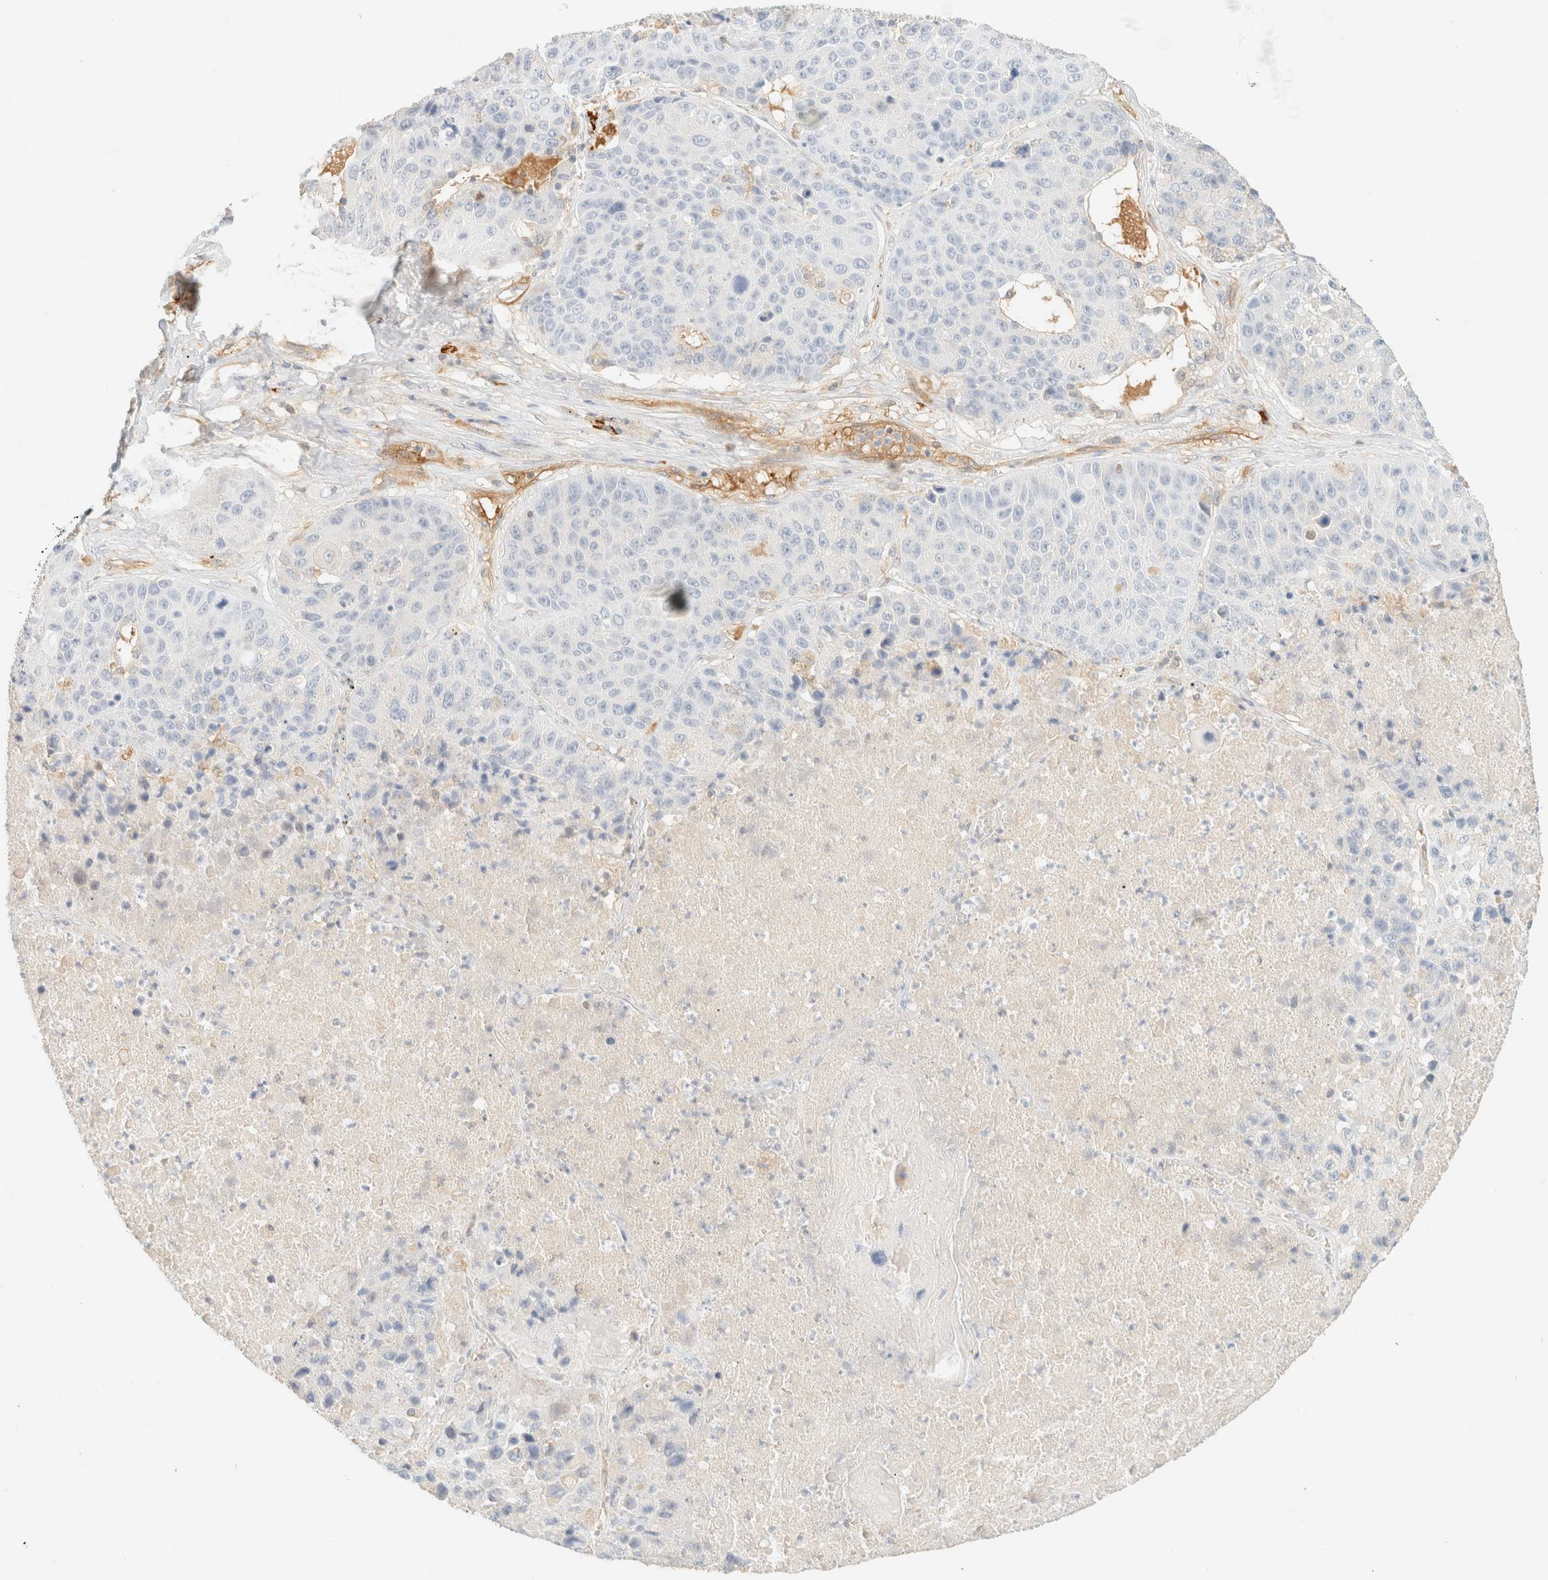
{"staining": {"intensity": "negative", "quantity": "none", "location": "none"}, "tissue": "lung cancer", "cell_type": "Tumor cells", "image_type": "cancer", "snomed": [{"axis": "morphology", "description": "Squamous cell carcinoma, NOS"}, {"axis": "topography", "description": "Lung"}], "caption": "A micrograph of human lung cancer is negative for staining in tumor cells.", "gene": "FHOD1", "patient": {"sex": "male", "age": 61}}